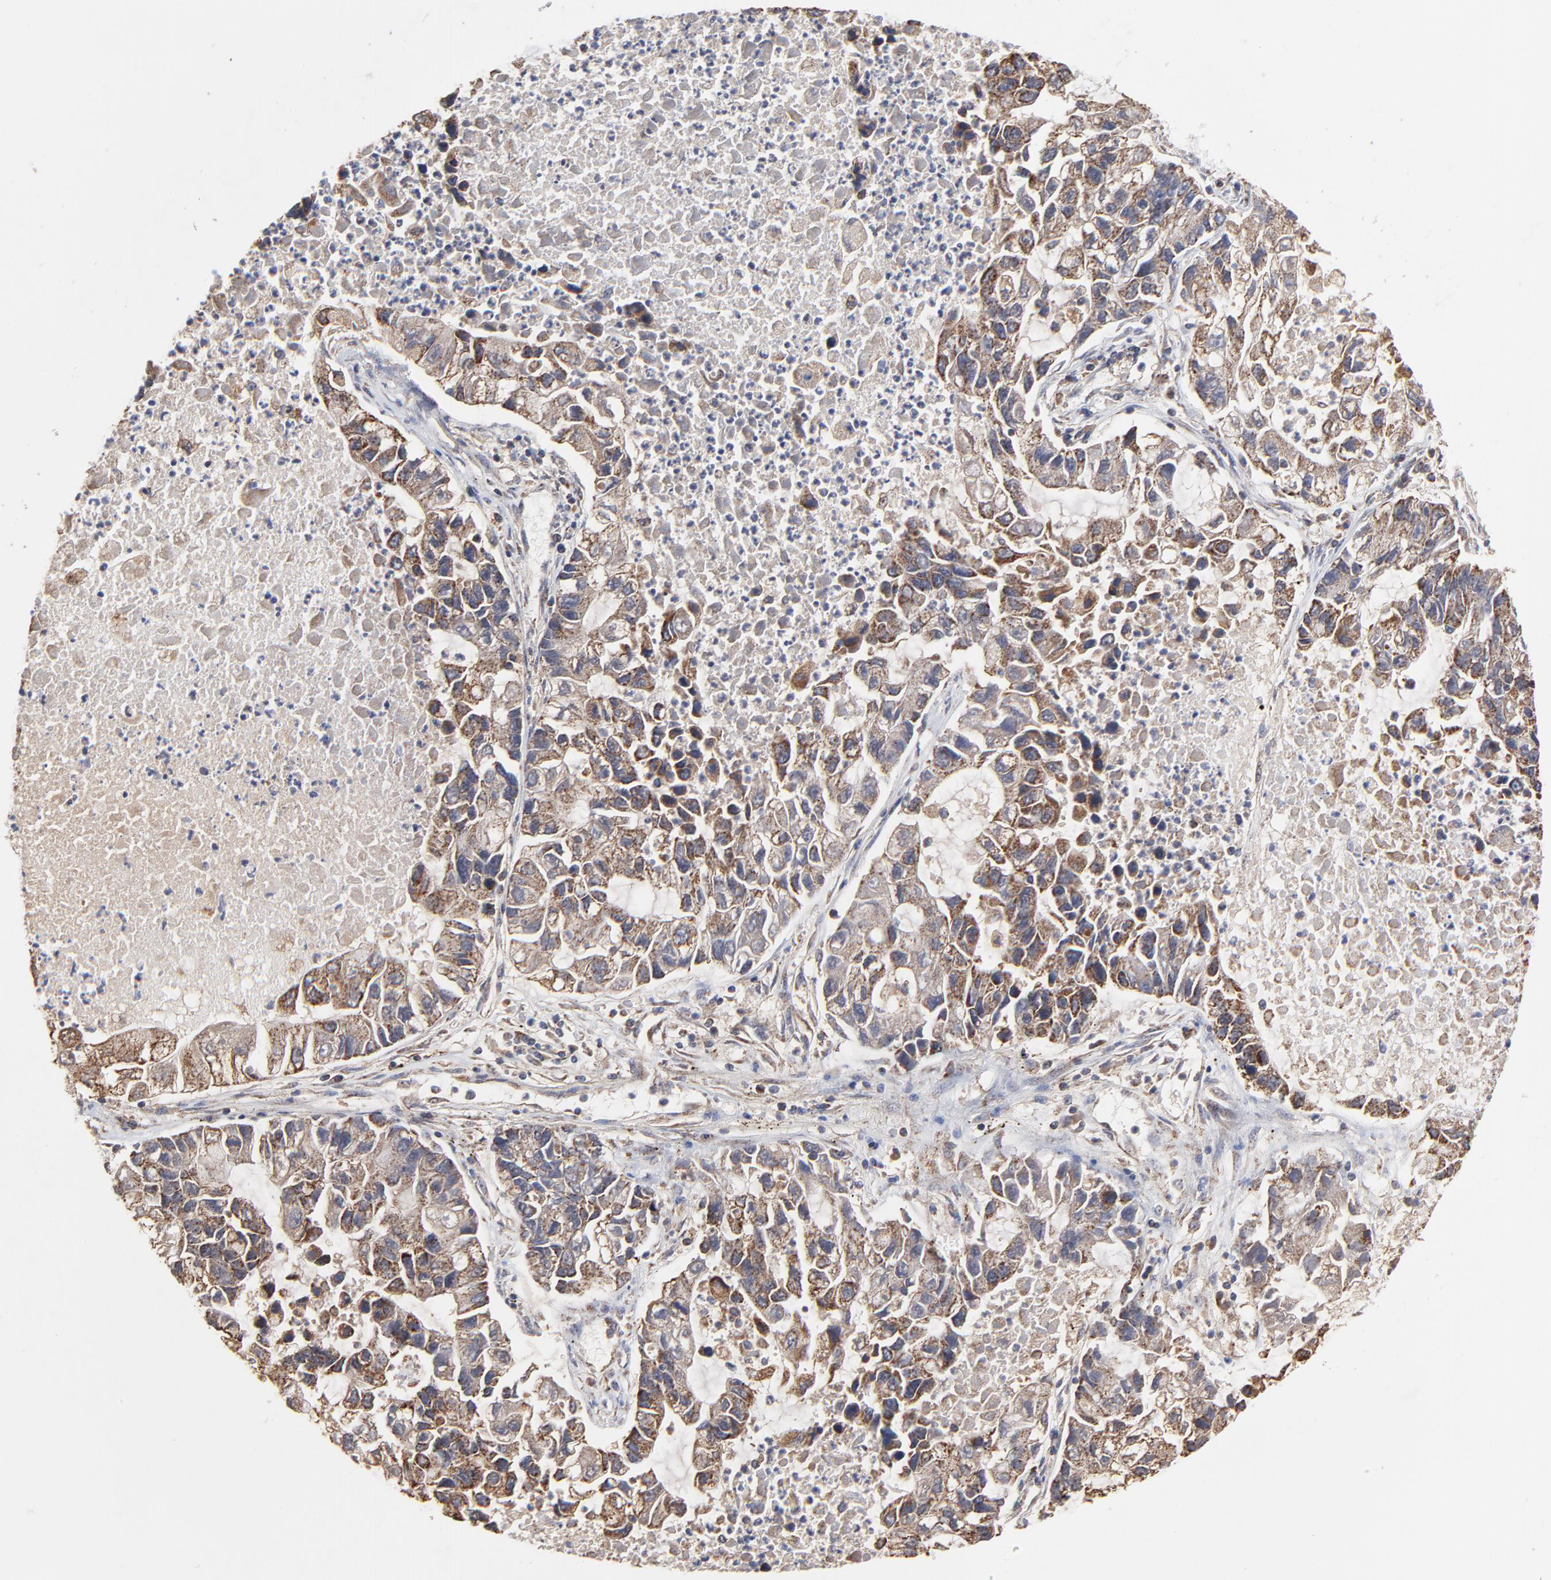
{"staining": {"intensity": "weak", "quantity": ">75%", "location": "cytoplasmic/membranous"}, "tissue": "lung cancer", "cell_type": "Tumor cells", "image_type": "cancer", "snomed": [{"axis": "morphology", "description": "Adenocarcinoma, NOS"}, {"axis": "topography", "description": "Lung"}], "caption": "Immunohistochemistry photomicrograph of human lung cancer stained for a protein (brown), which reveals low levels of weak cytoplasmic/membranous positivity in approximately >75% of tumor cells.", "gene": "ZNF550", "patient": {"sex": "female", "age": 51}}